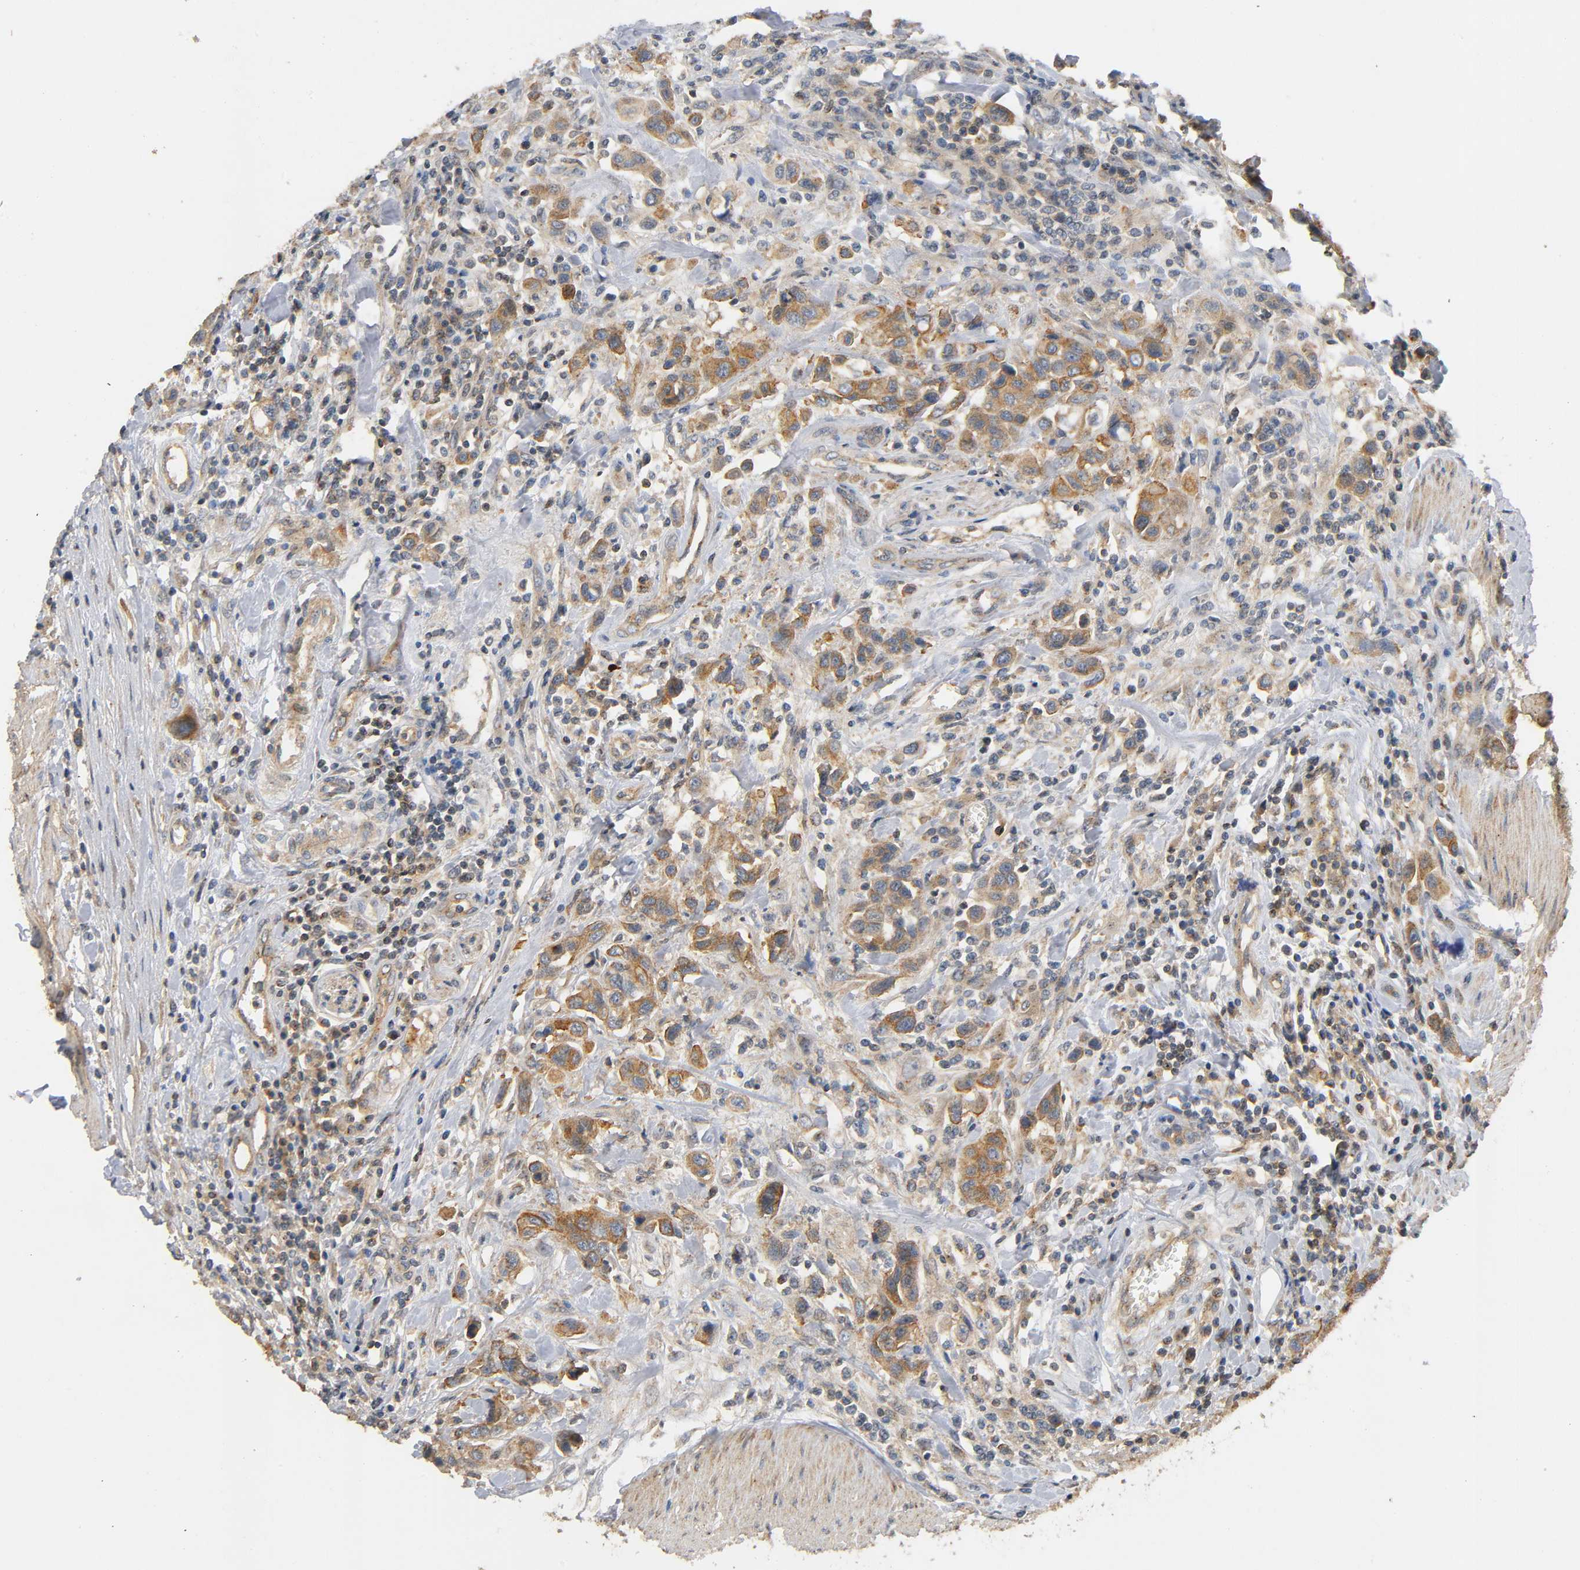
{"staining": {"intensity": "moderate", "quantity": ">75%", "location": "cytoplasmic/membranous"}, "tissue": "urothelial cancer", "cell_type": "Tumor cells", "image_type": "cancer", "snomed": [{"axis": "morphology", "description": "Urothelial carcinoma, High grade"}, {"axis": "topography", "description": "Urinary bladder"}], "caption": "There is medium levels of moderate cytoplasmic/membranous expression in tumor cells of high-grade urothelial carcinoma, as demonstrated by immunohistochemical staining (brown color).", "gene": "IKBKB", "patient": {"sex": "male", "age": 50}}